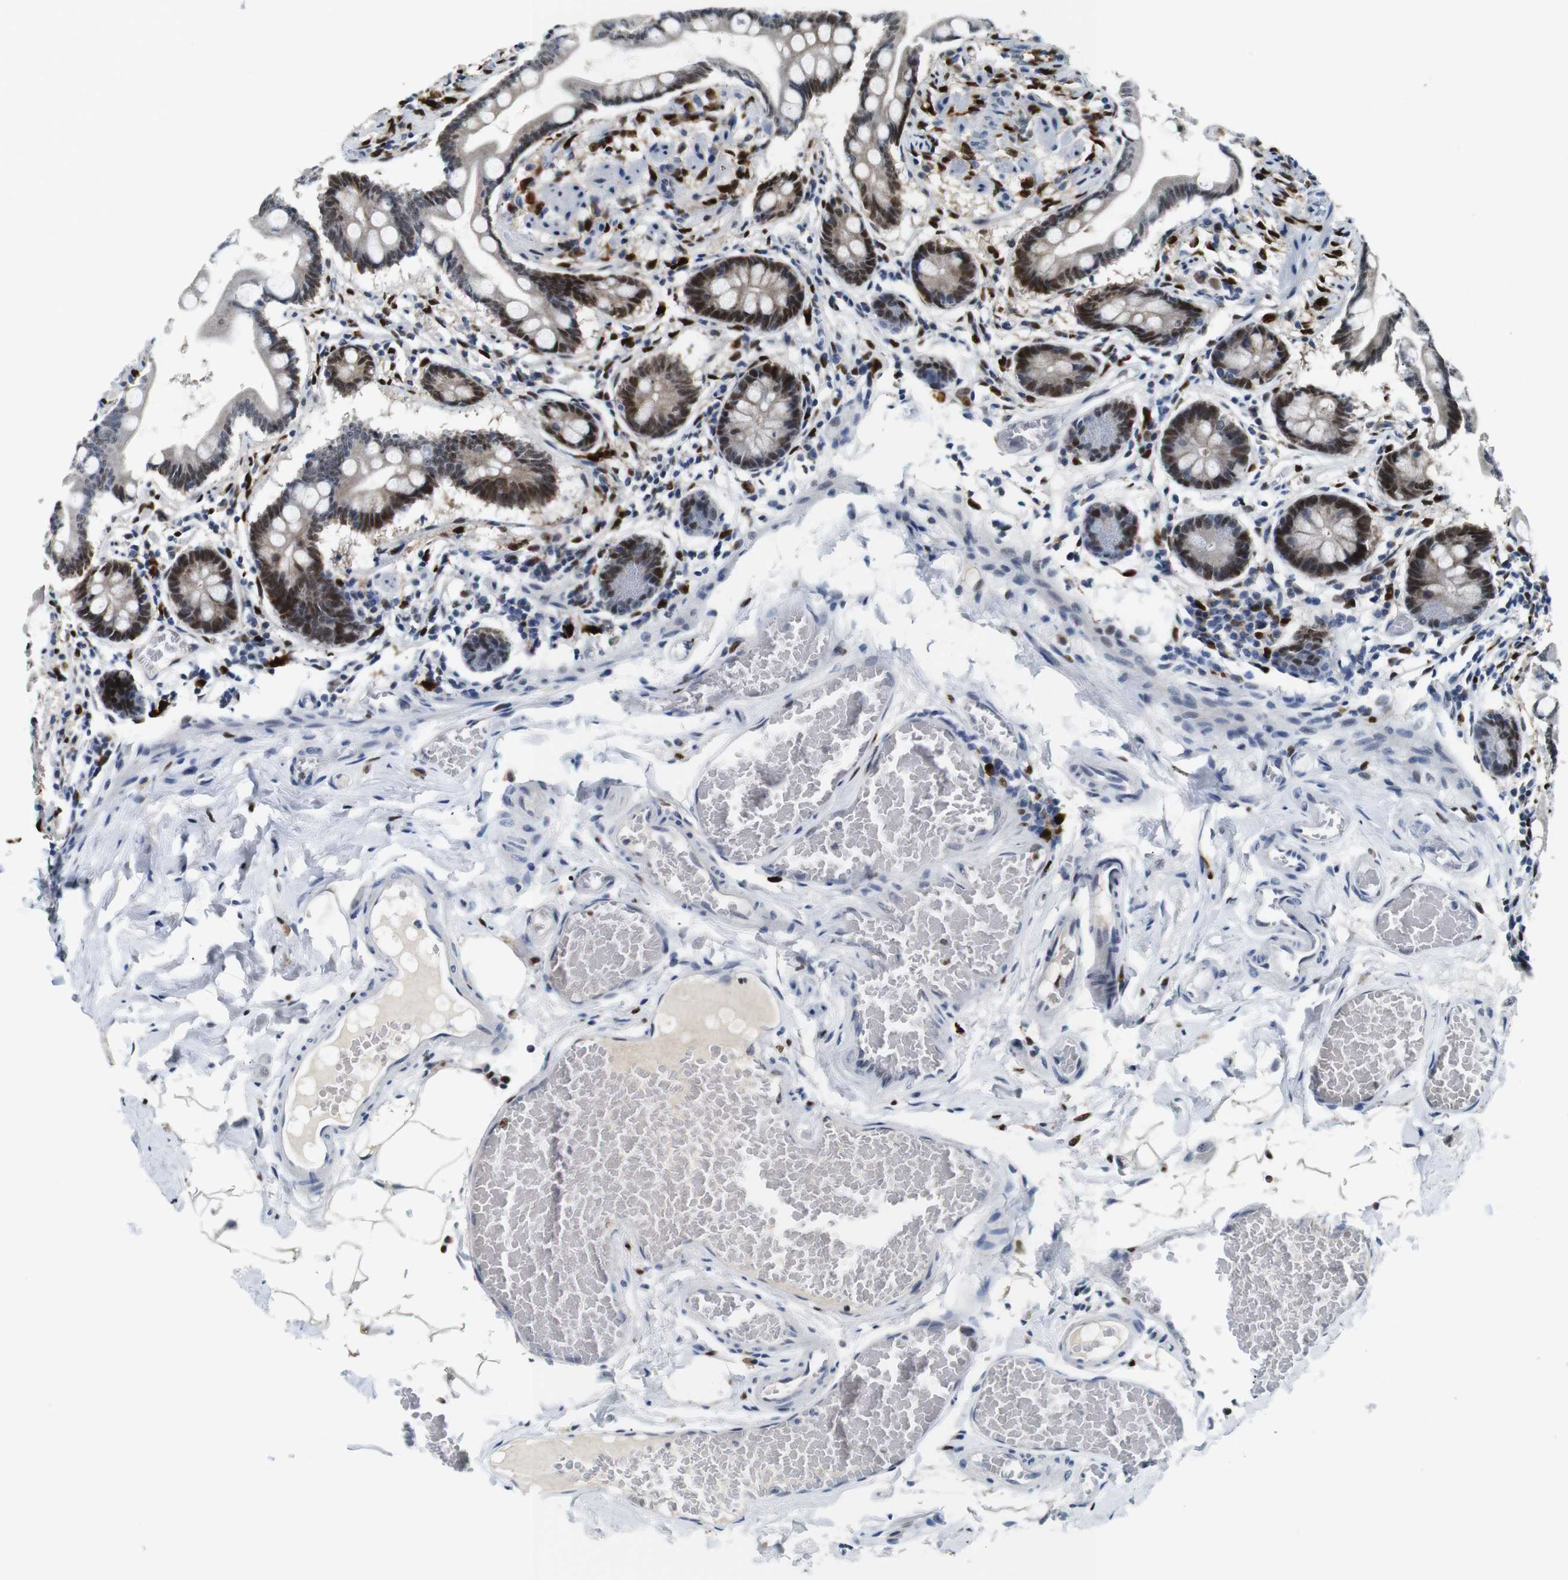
{"staining": {"intensity": "strong", "quantity": "25%-75%", "location": "cytoplasmic/membranous,nuclear"}, "tissue": "small intestine", "cell_type": "Glandular cells", "image_type": "normal", "snomed": [{"axis": "morphology", "description": "Normal tissue, NOS"}, {"axis": "topography", "description": "Small intestine"}], "caption": "Immunohistochemical staining of normal small intestine shows high levels of strong cytoplasmic/membranous,nuclear expression in approximately 25%-75% of glandular cells. The staining was performed using DAB, with brown indicating positive protein expression. Nuclei are stained blue with hematoxylin.", "gene": "IRF8", "patient": {"sex": "male", "age": 41}}